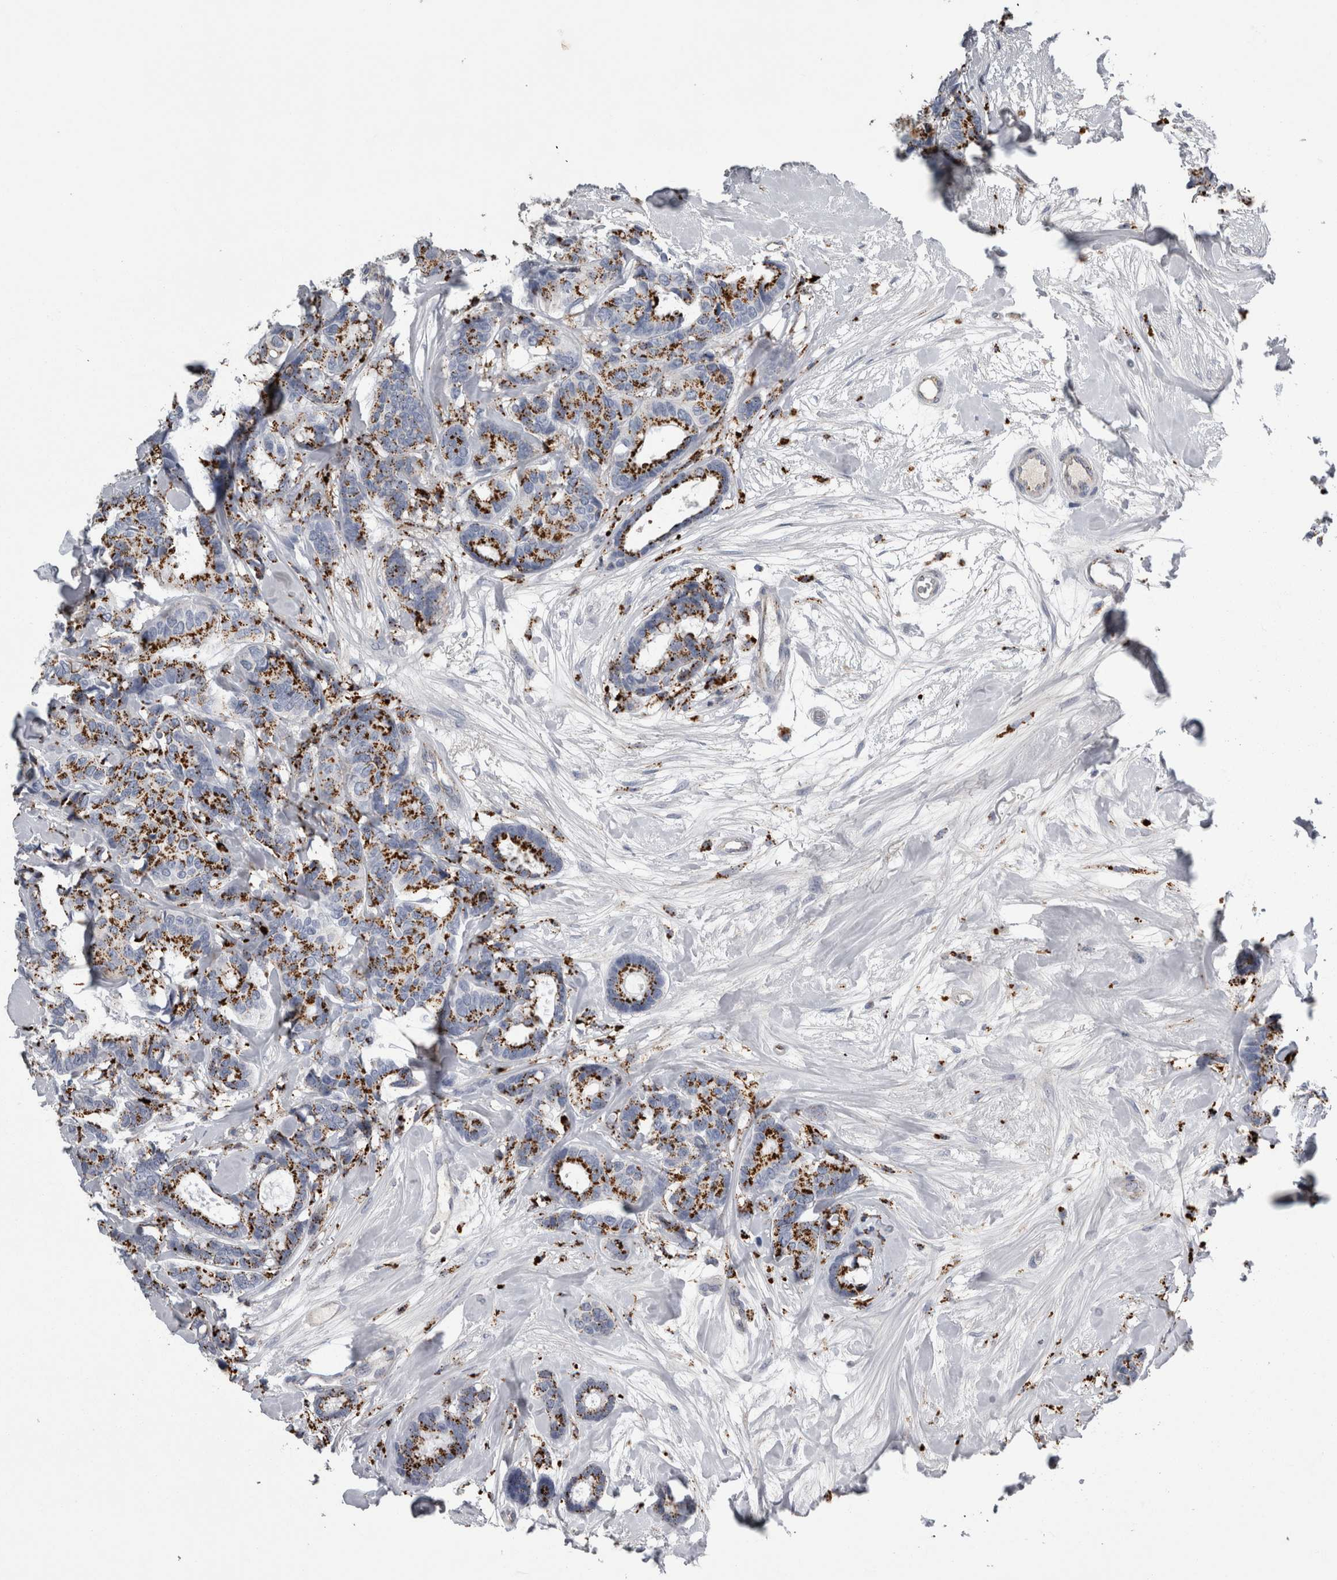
{"staining": {"intensity": "strong", "quantity": ">75%", "location": "cytoplasmic/membranous"}, "tissue": "breast cancer", "cell_type": "Tumor cells", "image_type": "cancer", "snomed": [{"axis": "morphology", "description": "Duct carcinoma"}, {"axis": "topography", "description": "Breast"}], "caption": "Protein expression analysis of infiltrating ductal carcinoma (breast) shows strong cytoplasmic/membranous expression in approximately >75% of tumor cells. (brown staining indicates protein expression, while blue staining denotes nuclei).", "gene": "DPP7", "patient": {"sex": "female", "age": 87}}